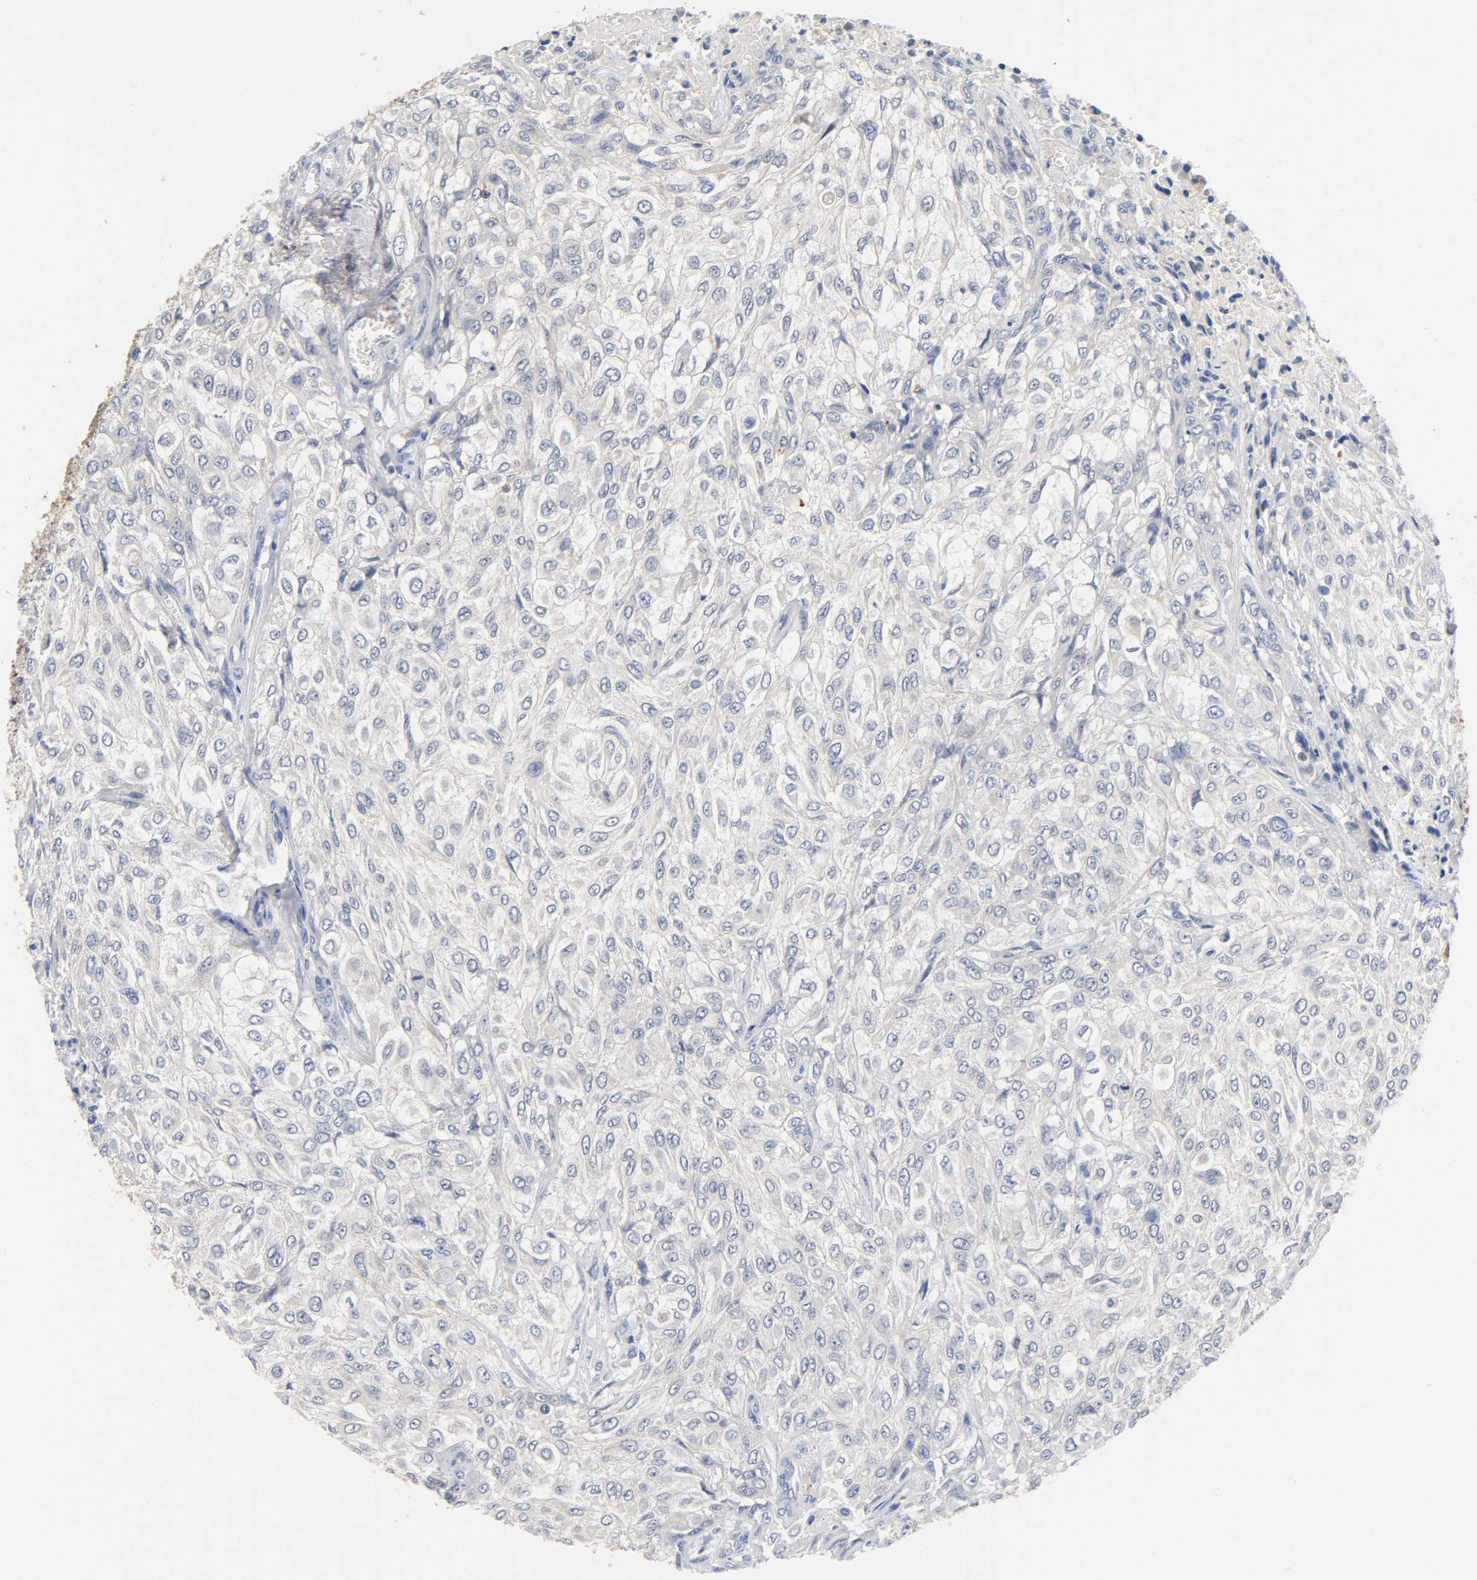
{"staining": {"intensity": "negative", "quantity": "none", "location": "none"}, "tissue": "urothelial cancer", "cell_type": "Tumor cells", "image_type": "cancer", "snomed": [{"axis": "morphology", "description": "Urothelial carcinoma, High grade"}, {"axis": "topography", "description": "Urinary bladder"}], "caption": "Protein analysis of urothelial cancer shows no significant expression in tumor cells. (Stains: DAB immunohistochemistry with hematoxylin counter stain, Microscopy: brightfield microscopy at high magnification).", "gene": "UCKL1", "patient": {"sex": "male", "age": 57}}